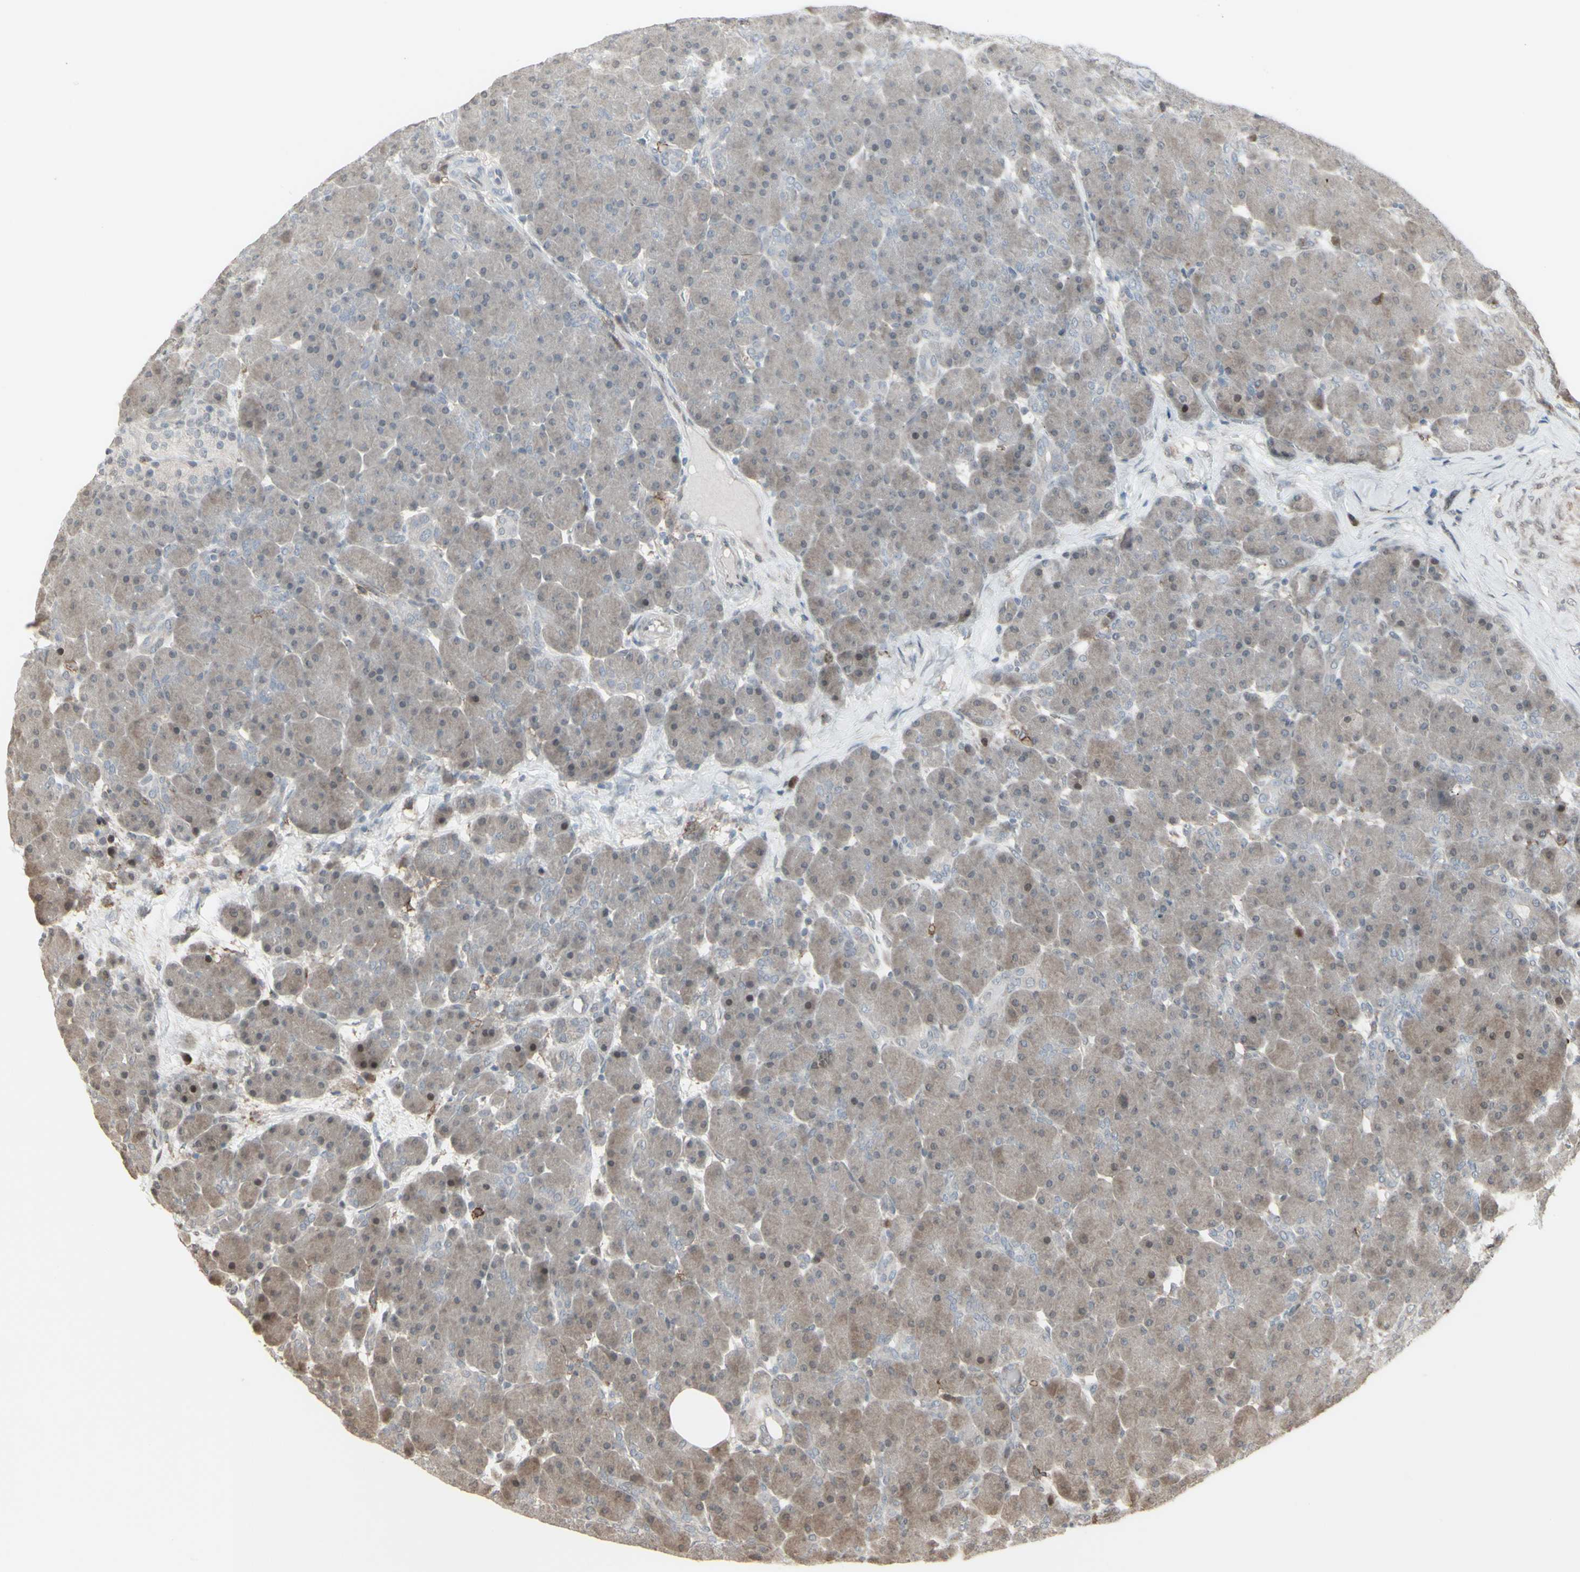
{"staining": {"intensity": "strong", "quantity": "<25%", "location": "nuclear"}, "tissue": "pancreas", "cell_type": "Exocrine glandular cells", "image_type": "normal", "snomed": [{"axis": "morphology", "description": "Normal tissue, NOS"}, {"axis": "topography", "description": "Pancreas"}], "caption": "Immunohistochemical staining of normal pancreas exhibits medium levels of strong nuclear expression in approximately <25% of exocrine glandular cells.", "gene": "CD33", "patient": {"sex": "male", "age": 66}}